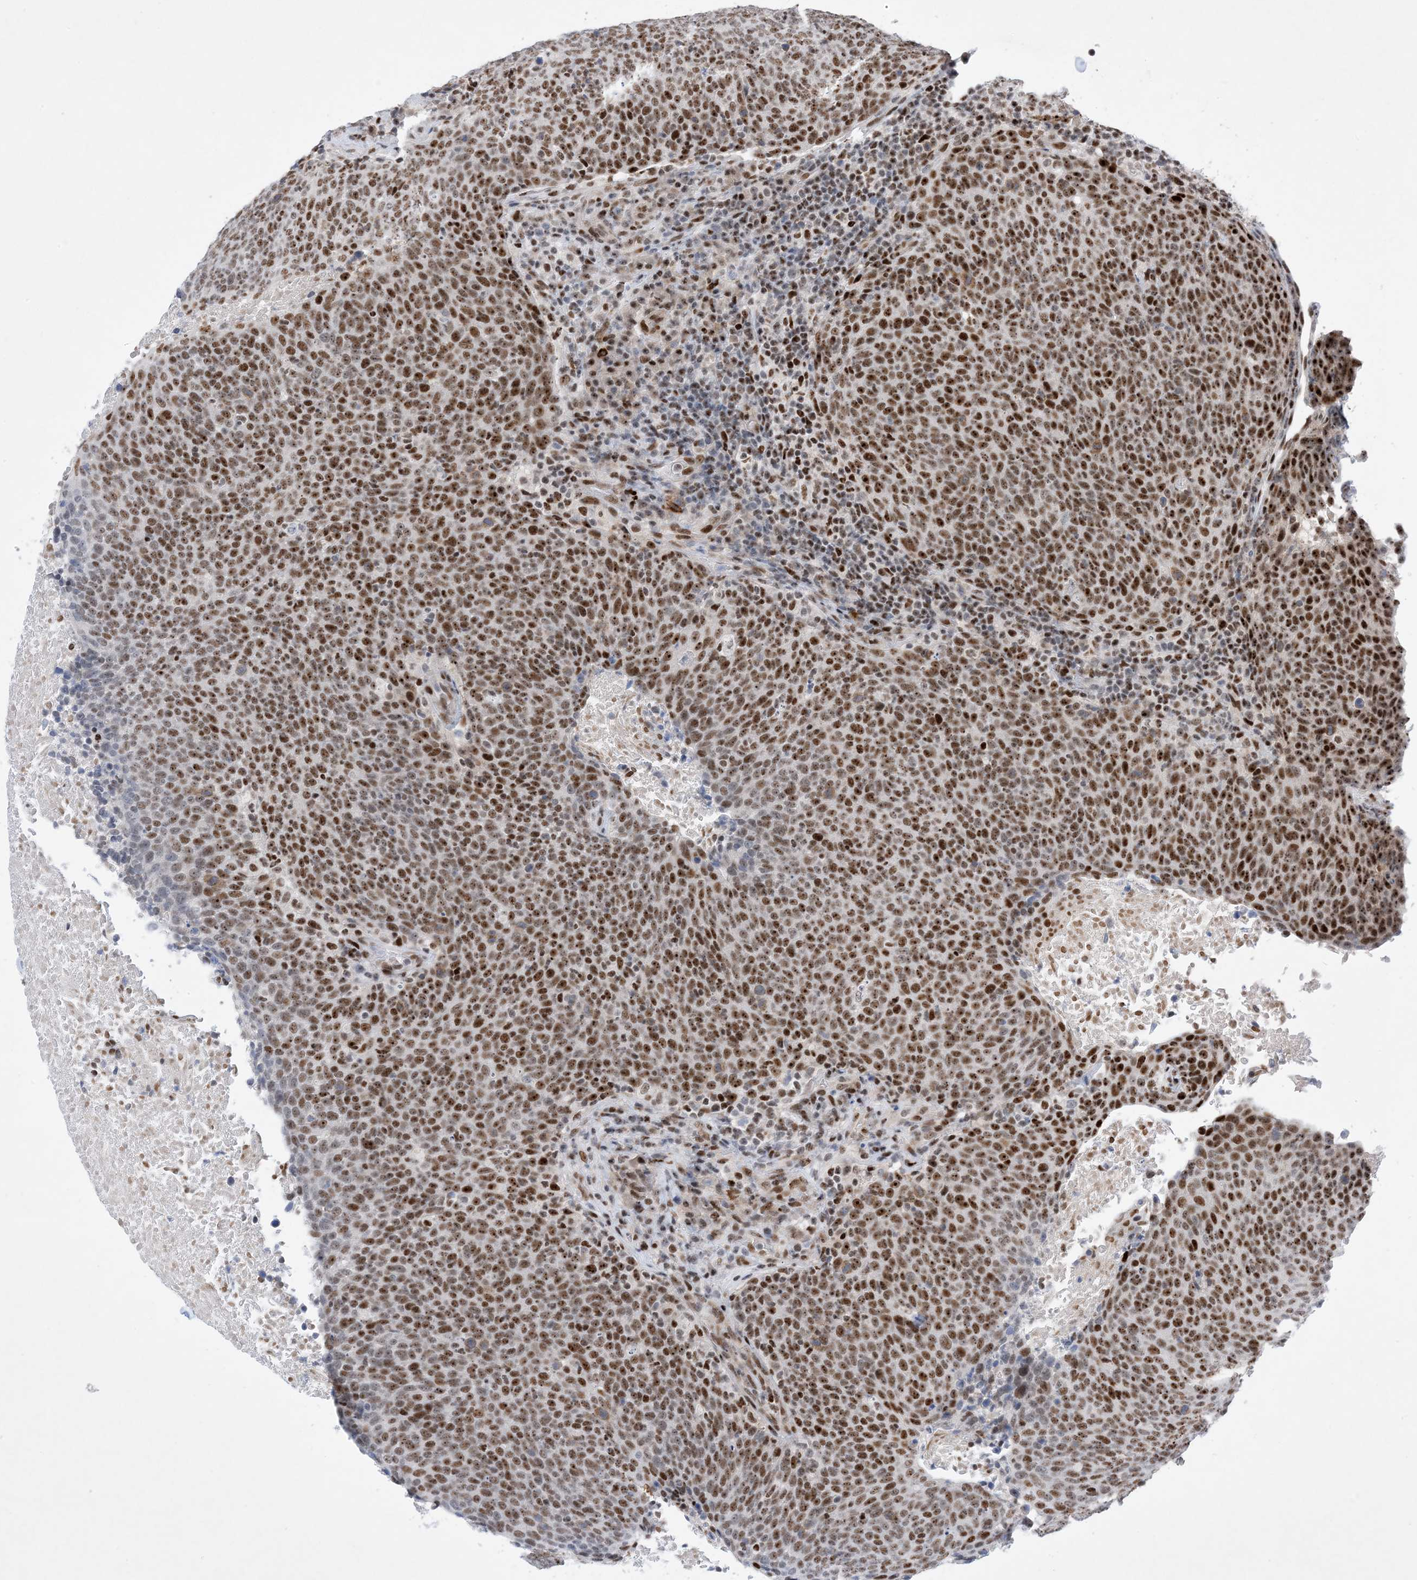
{"staining": {"intensity": "moderate", "quantity": ">75%", "location": "nuclear"}, "tissue": "head and neck cancer", "cell_type": "Tumor cells", "image_type": "cancer", "snomed": [{"axis": "morphology", "description": "Squamous cell carcinoma, NOS"}, {"axis": "morphology", "description": "Squamous cell carcinoma, metastatic, NOS"}, {"axis": "topography", "description": "Lymph node"}, {"axis": "topography", "description": "Head-Neck"}], "caption": "Tumor cells display moderate nuclear expression in approximately >75% of cells in head and neck cancer (squamous cell carcinoma).", "gene": "TSPYL1", "patient": {"sex": "male", "age": 62}}